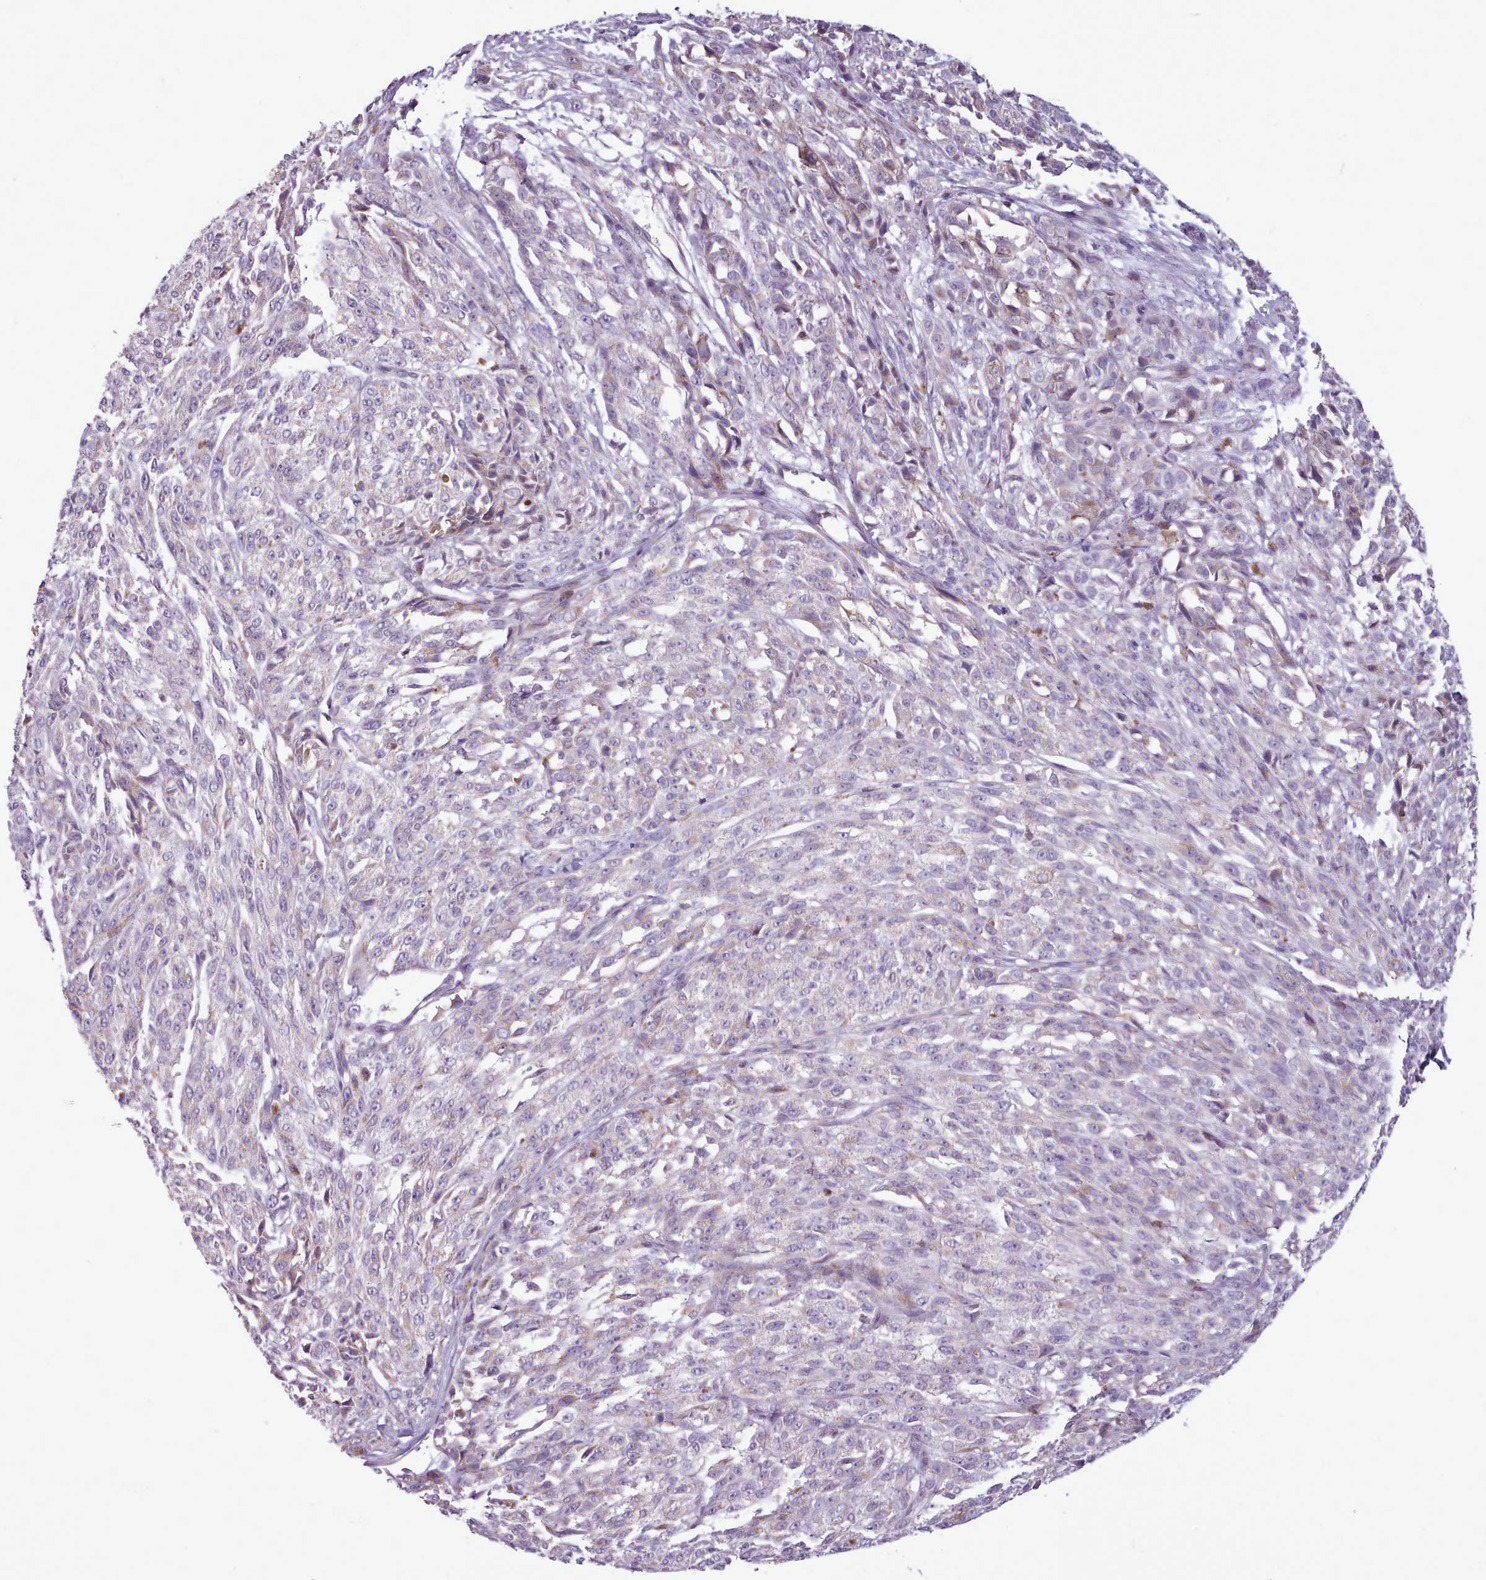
{"staining": {"intensity": "negative", "quantity": "none", "location": "none"}, "tissue": "melanoma", "cell_type": "Tumor cells", "image_type": "cancer", "snomed": [{"axis": "morphology", "description": "Malignant melanoma, NOS"}, {"axis": "topography", "description": "Skin"}], "caption": "Tumor cells show no significant protein expression in malignant melanoma. (Brightfield microscopy of DAB (3,3'-diaminobenzidine) immunohistochemistry at high magnification).", "gene": "AVL9", "patient": {"sex": "female", "age": 52}}